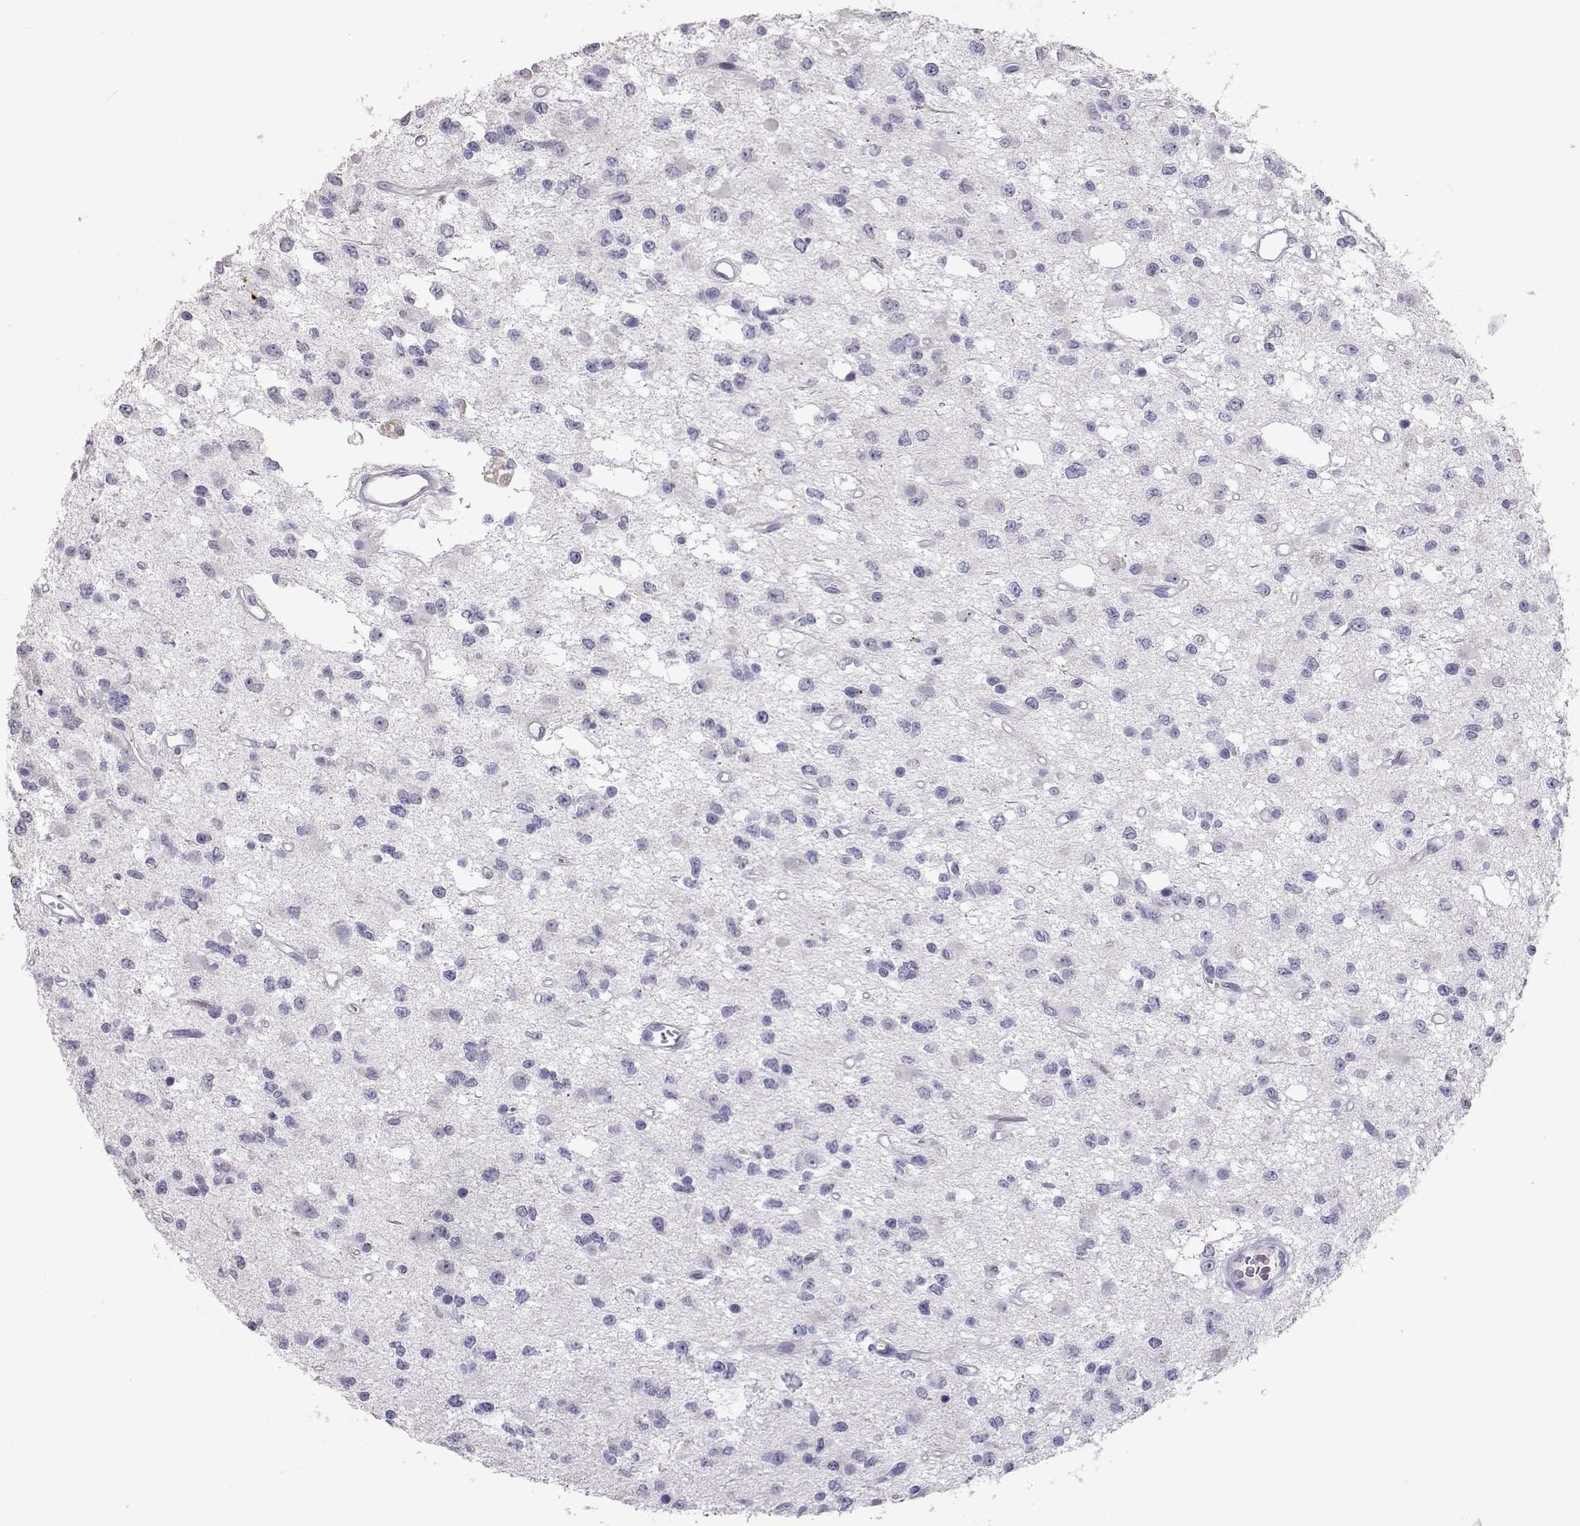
{"staining": {"intensity": "negative", "quantity": "none", "location": "none"}, "tissue": "glioma", "cell_type": "Tumor cells", "image_type": "cancer", "snomed": [{"axis": "morphology", "description": "Glioma, malignant, Low grade"}, {"axis": "topography", "description": "Brain"}], "caption": "IHC photomicrograph of human malignant glioma (low-grade) stained for a protein (brown), which reveals no expression in tumor cells.", "gene": "PMCH", "patient": {"sex": "female", "age": 45}}